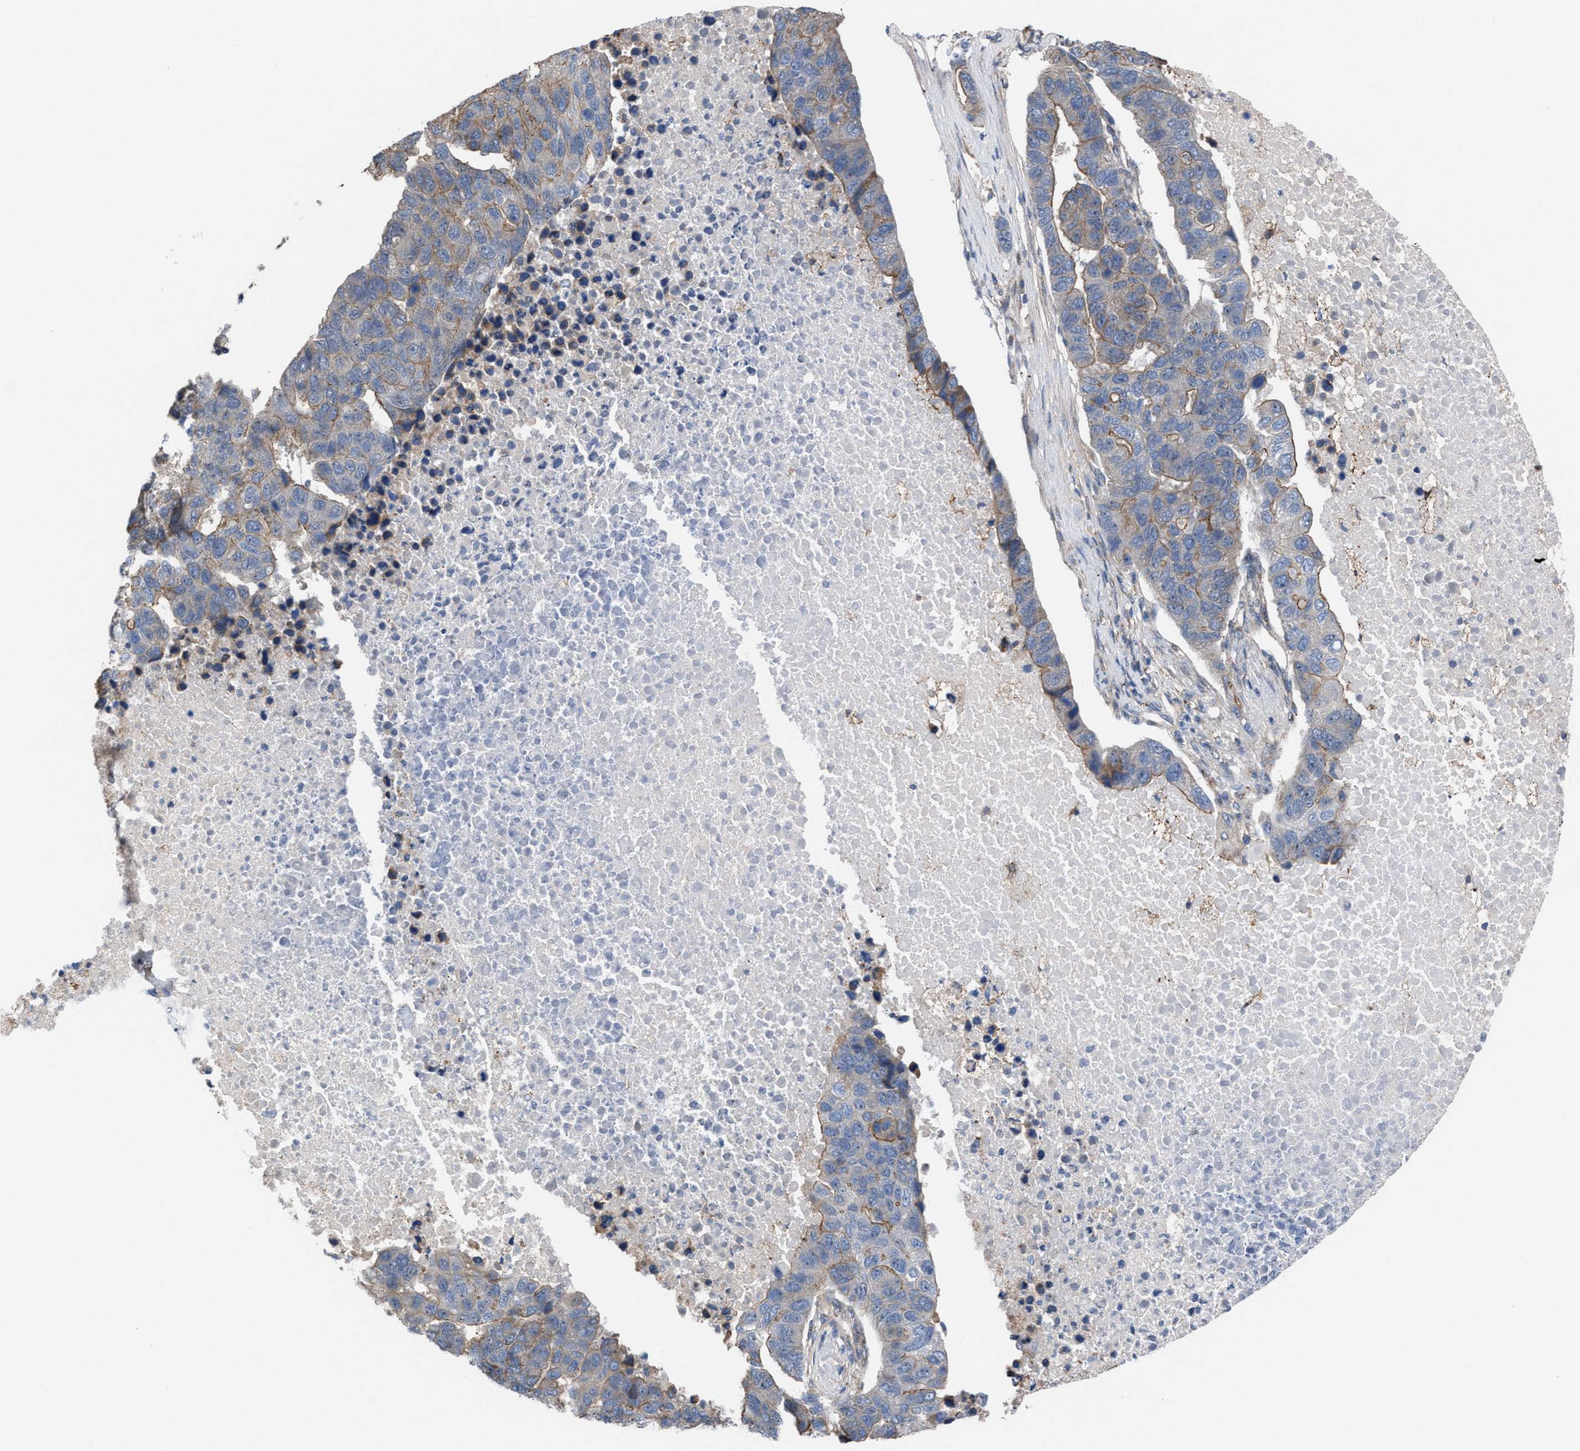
{"staining": {"intensity": "weak", "quantity": "25%-75%", "location": "cytoplasmic/membranous"}, "tissue": "pancreatic cancer", "cell_type": "Tumor cells", "image_type": "cancer", "snomed": [{"axis": "morphology", "description": "Adenocarcinoma, NOS"}, {"axis": "topography", "description": "Pancreas"}], "caption": "An immunohistochemistry micrograph of tumor tissue is shown. Protein staining in brown labels weak cytoplasmic/membranous positivity in adenocarcinoma (pancreatic) within tumor cells. (IHC, brightfield microscopy, high magnification).", "gene": "TP53BP2", "patient": {"sex": "female", "age": 61}}